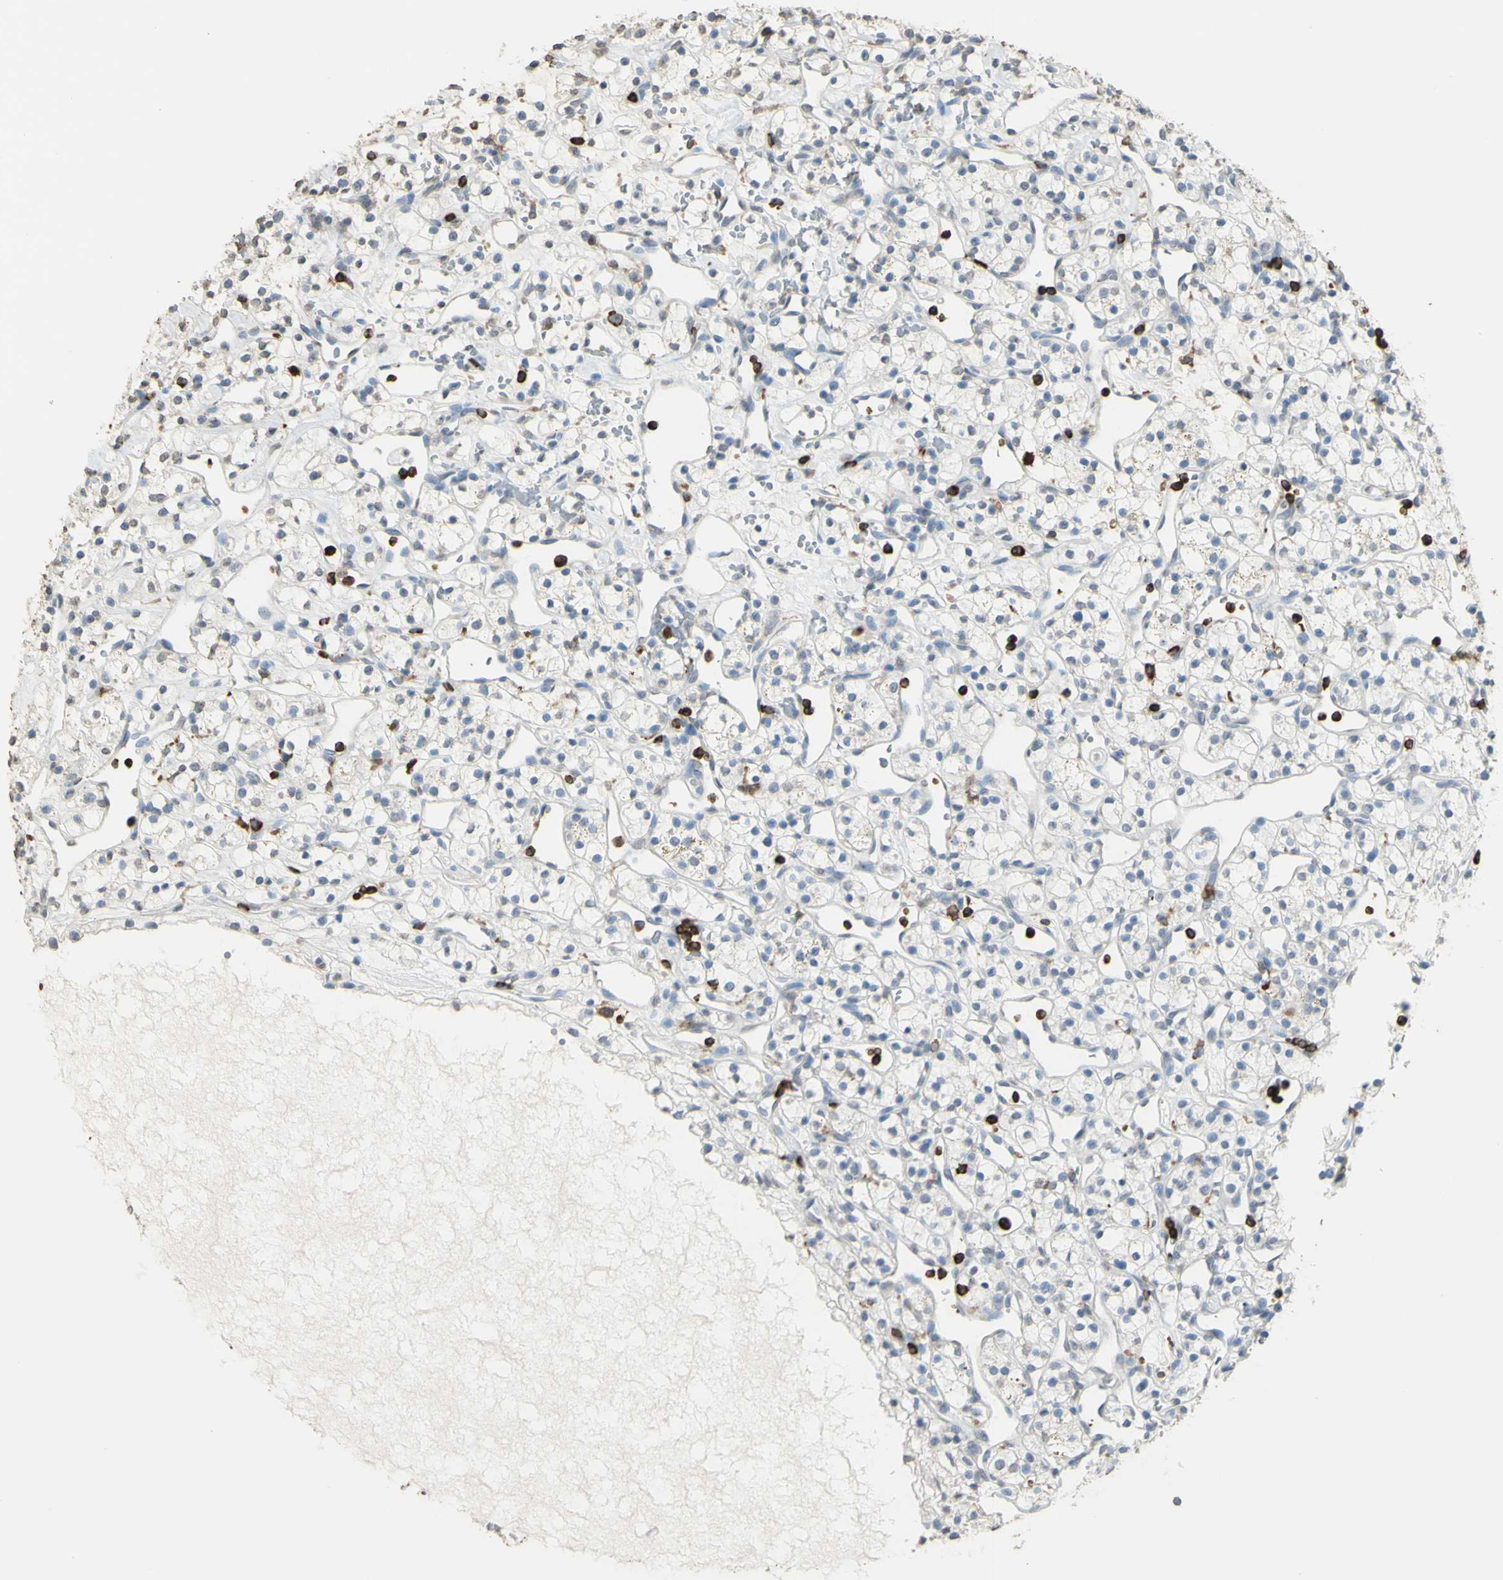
{"staining": {"intensity": "negative", "quantity": "none", "location": "none"}, "tissue": "renal cancer", "cell_type": "Tumor cells", "image_type": "cancer", "snomed": [{"axis": "morphology", "description": "Adenocarcinoma, NOS"}, {"axis": "topography", "description": "Kidney"}], "caption": "Photomicrograph shows no significant protein staining in tumor cells of adenocarcinoma (renal). (DAB immunohistochemistry with hematoxylin counter stain).", "gene": "PSTPIP1", "patient": {"sex": "female", "age": 60}}